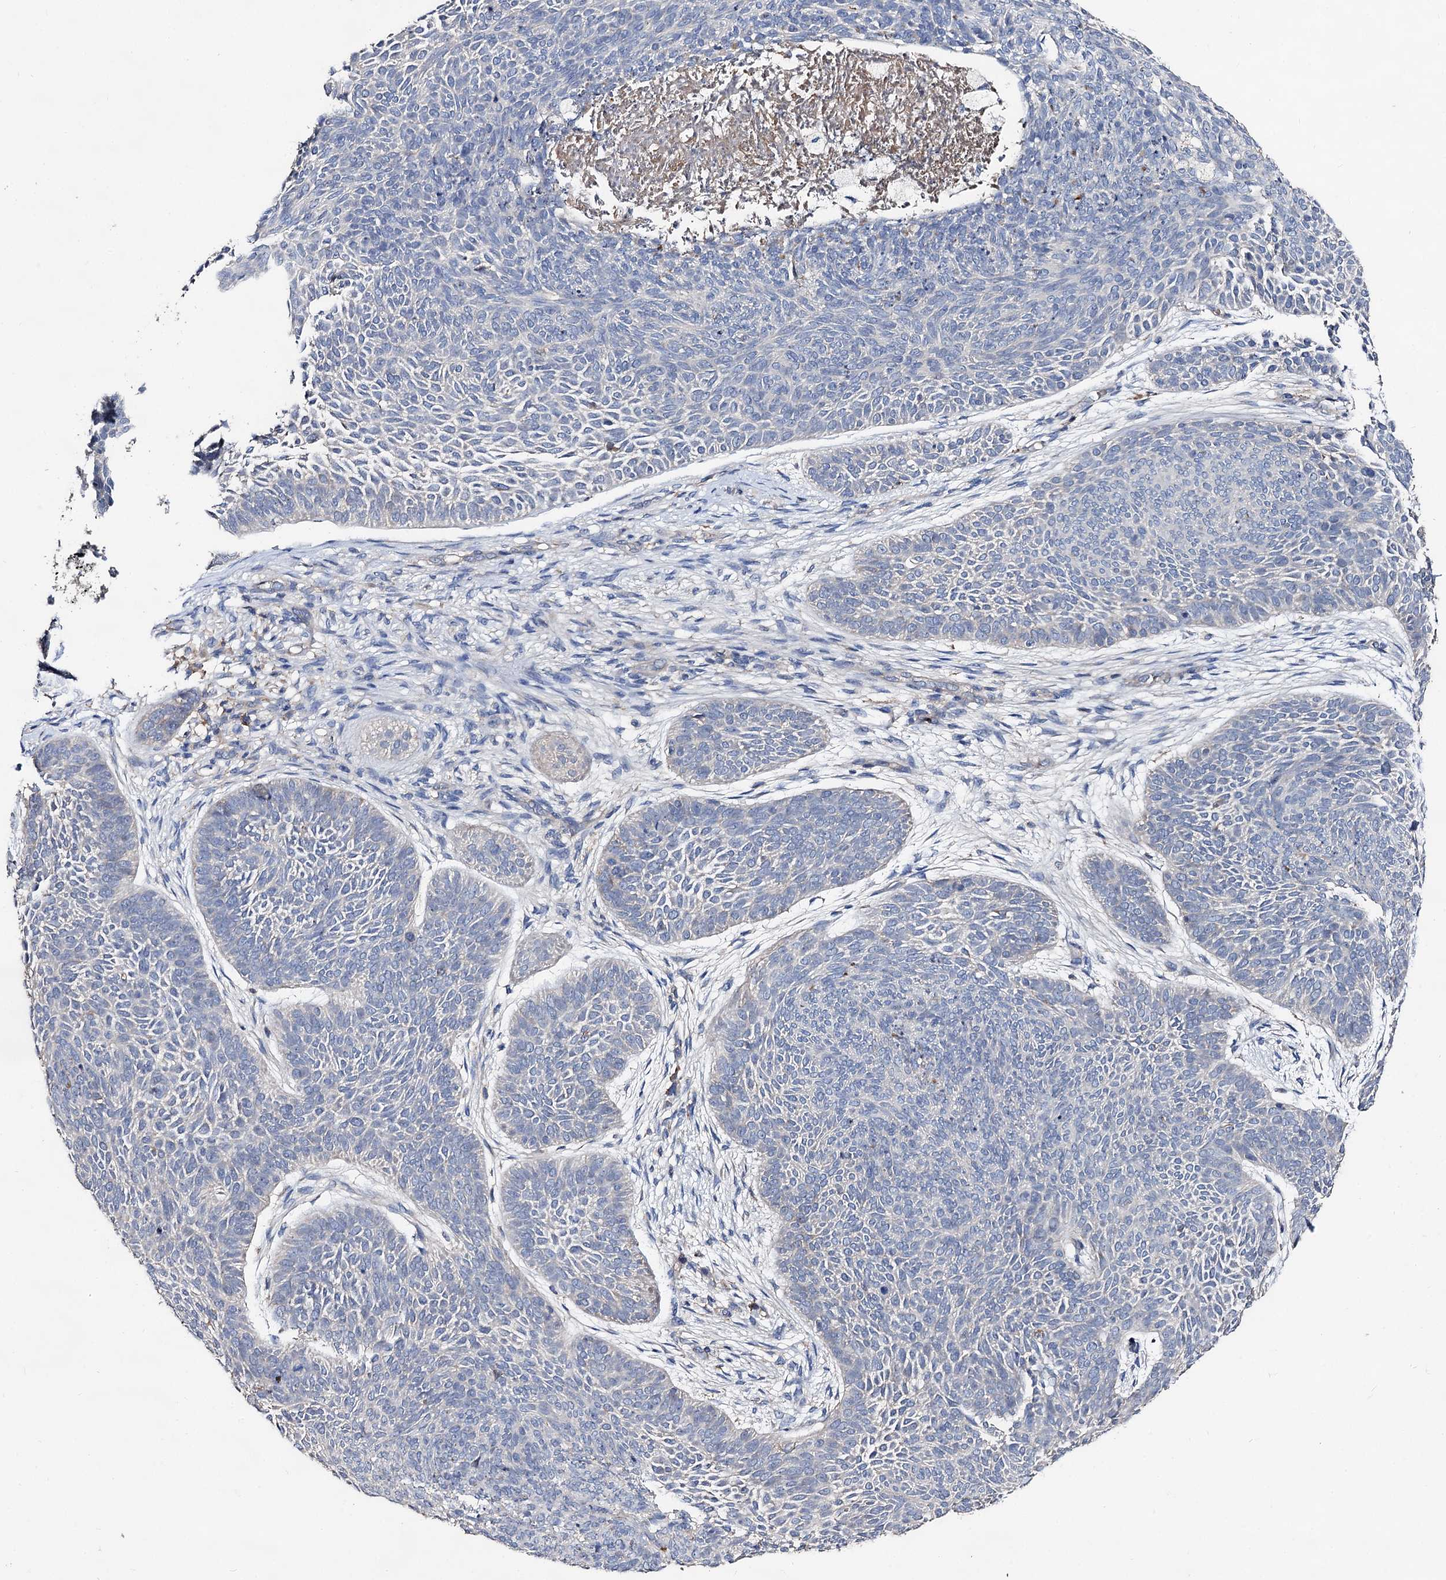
{"staining": {"intensity": "negative", "quantity": "none", "location": "none"}, "tissue": "skin cancer", "cell_type": "Tumor cells", "image_type": "cancer", "snomed": [{"axis": "morphology", "description": "Basal cell carcinoma"}, {"axis": "topography", "description": "Skin"}], "caption": "High magnification brightfield microscopy of skin cancer stained with DAB (brown) and counterstained with hematoxylin (blue): tumor cells show no significant expression.", "gene": "HVCN1", "patient": {"sex": "male", "age": 85}}